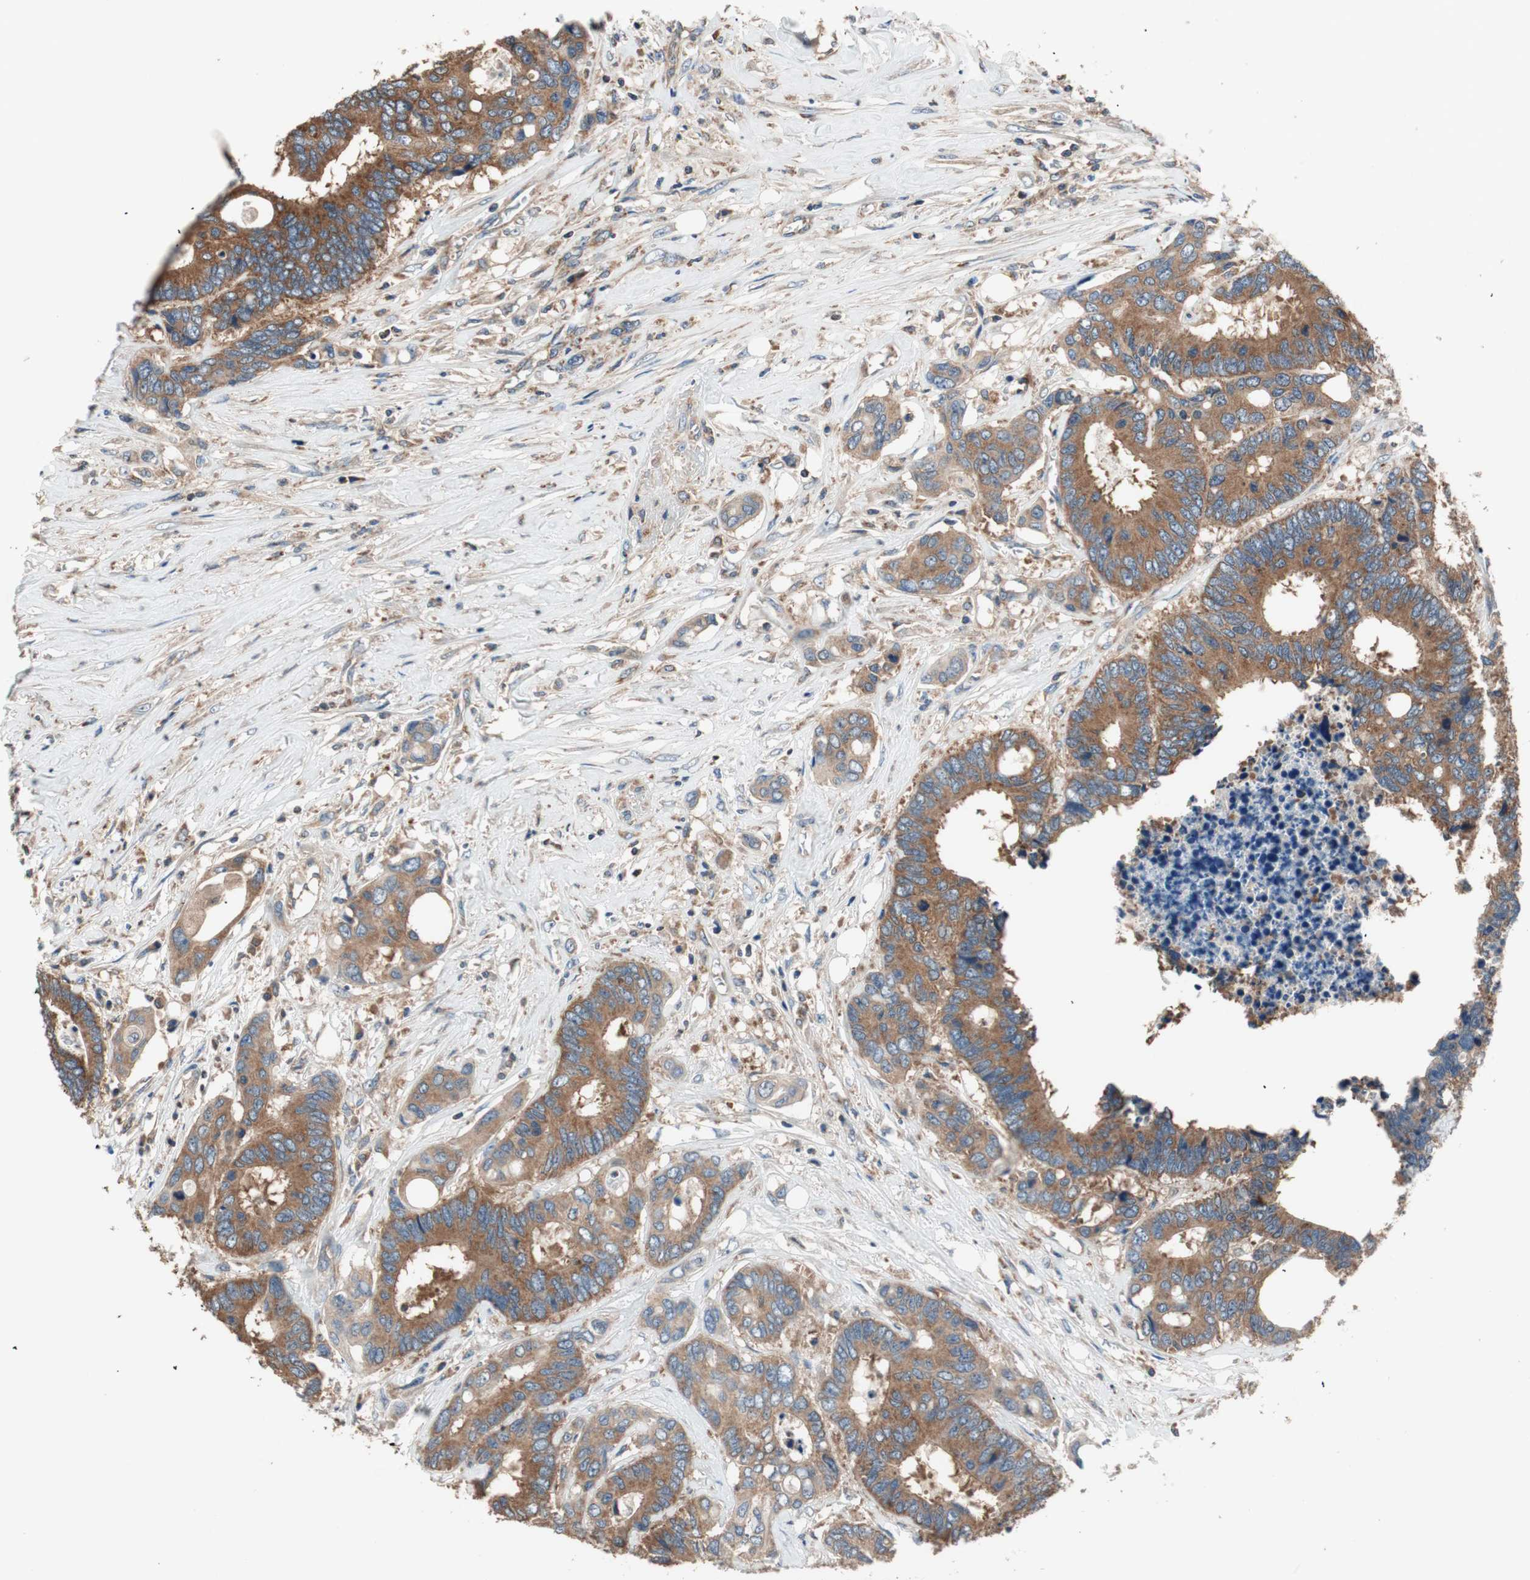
{"staining": {"intensity": "moderate", "quantity": ">75%", "location": "cytoplasmic/membranous"}, "tissue": "colorectal cancer", "cell_type": "Tumor cells", "image_type": "cancer", "snomed": [{"axis": "morphology", "description": "Adenocarcinoma, NOS"}, {"axis": "topography", "description": "Rectum"}], "caption": "Protein analysis of colorectal adenocarcinoma tissue exhibits moderate cytoplasmic/membranous expression in approximately >75% of tumor cells. The staining was performed using DAB (3,3'-diaminobenzidine) to visualize the protein expression in brown, while the nuclei were stained in blue with hematoxylin (Magnification: 20x).", "gene": "CC2D1A", "patient": {"sex": "male", "age": 55}}